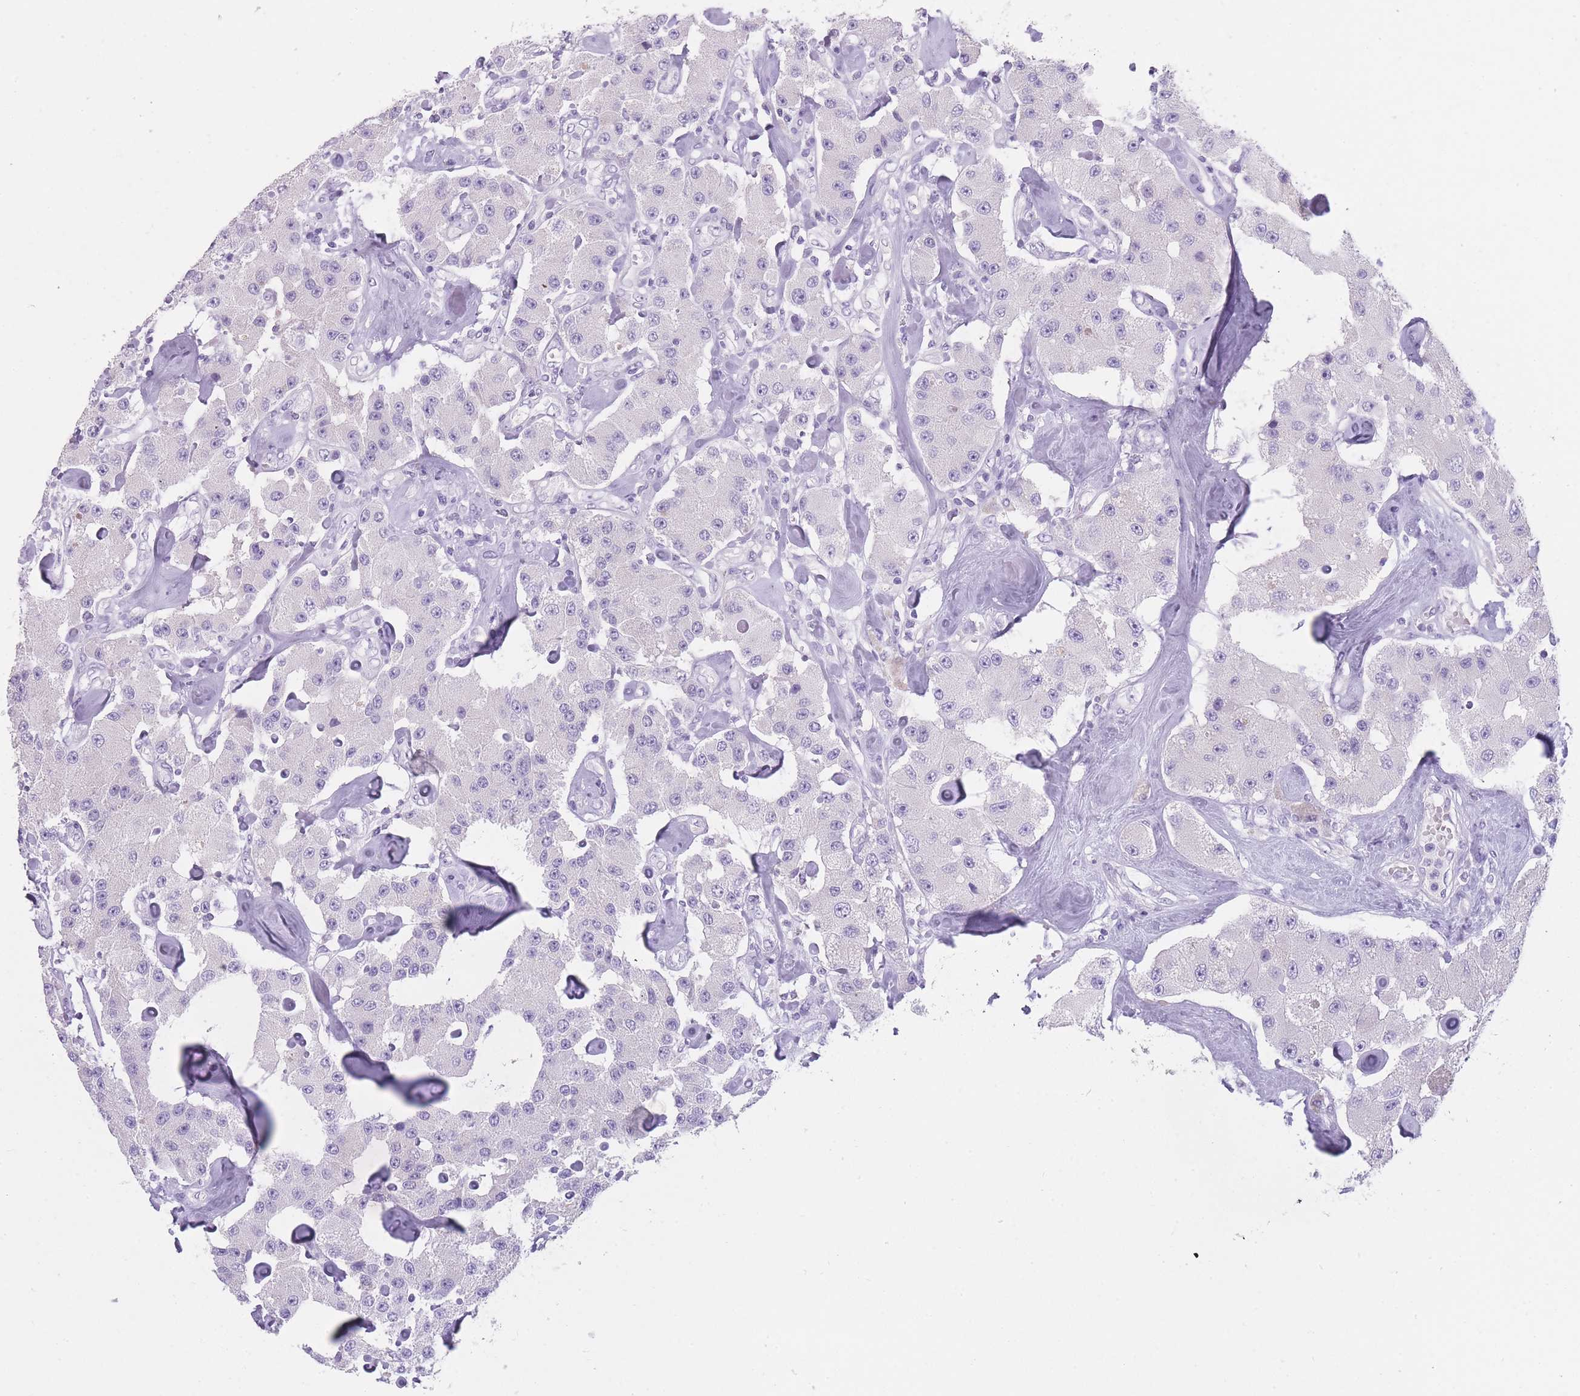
{"staining": {"intensity": "negative", "quantity": "none", "location": "none"}, "tissue": "carcinoid", "cell_type": "Tumor cells", "image_type": "cancer", "snomed": [{"axis": "morphology", "description": "Carcinoid, malignant, NOS"}, {"axis": "topography", "description": "Pancreas"}], "caption": "DAB immunohistochemical staining of carcinoid (malignant) demonstrates no significant expression in tumor cells.", "gene": "TCP11", "patient": {"sex": "male", "age": 41}}